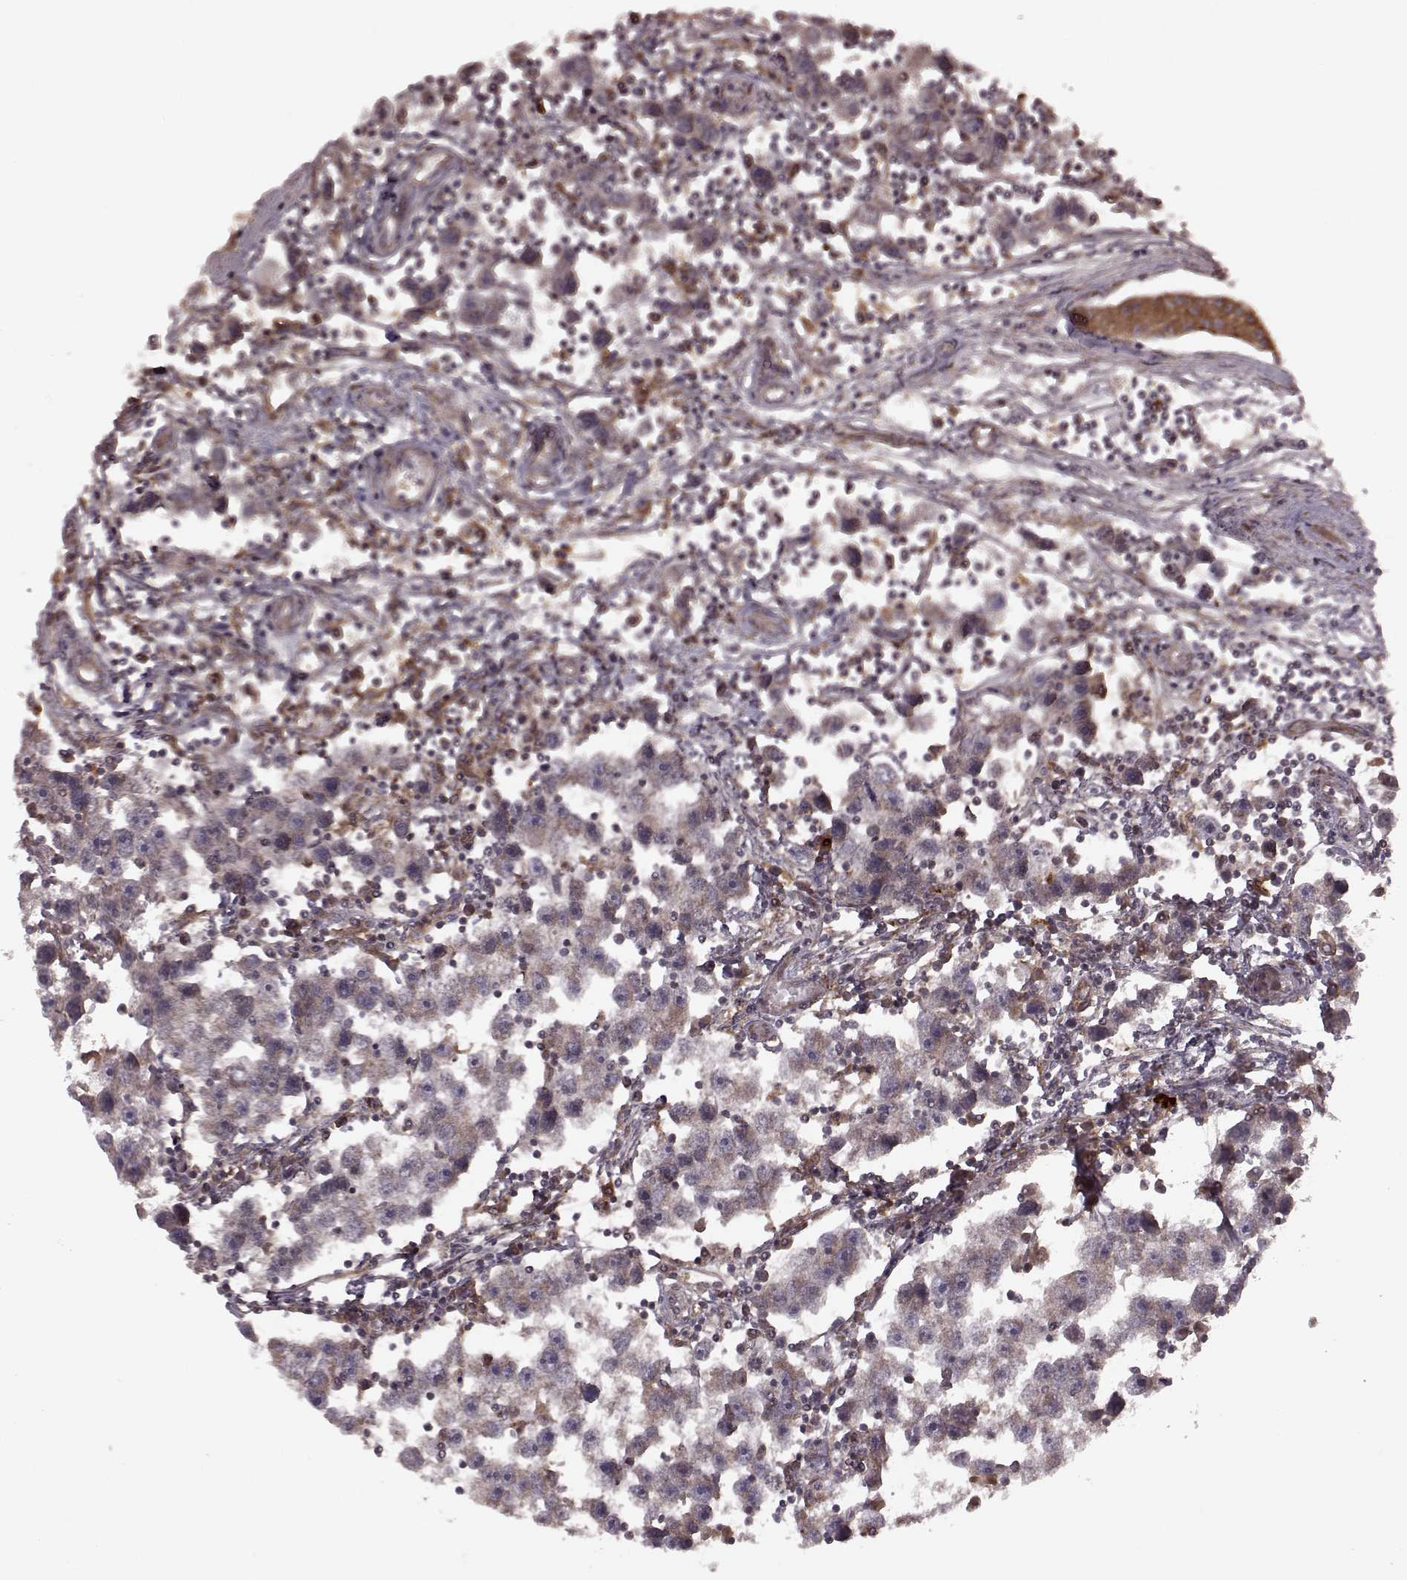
{"staining": {"intensity": "weak", "quantity": ">75%", "location": "cytoplasmic/membranous"}, "tissue": "testis cancer", "cell_type": "Tumor cells", "image_type": "cancer", "snomed": [{"axis": "morphology", "description": "Seminoma, NOS"}, {"axis": "topography", "description": "Testis"}], "caption": "Seminoma (testis) stained with IHC reveals weak cytoplasmic/membranous staining in approximately >75% of tumor cells. Using DAB (3,3'-diaminobenzidine) (brown) and hematoxylin (blue) stains, captured at high magnification using brightfield microscopy.", "gene": "AGPAT1", "patient": {"sex": "male", "age": 30}}